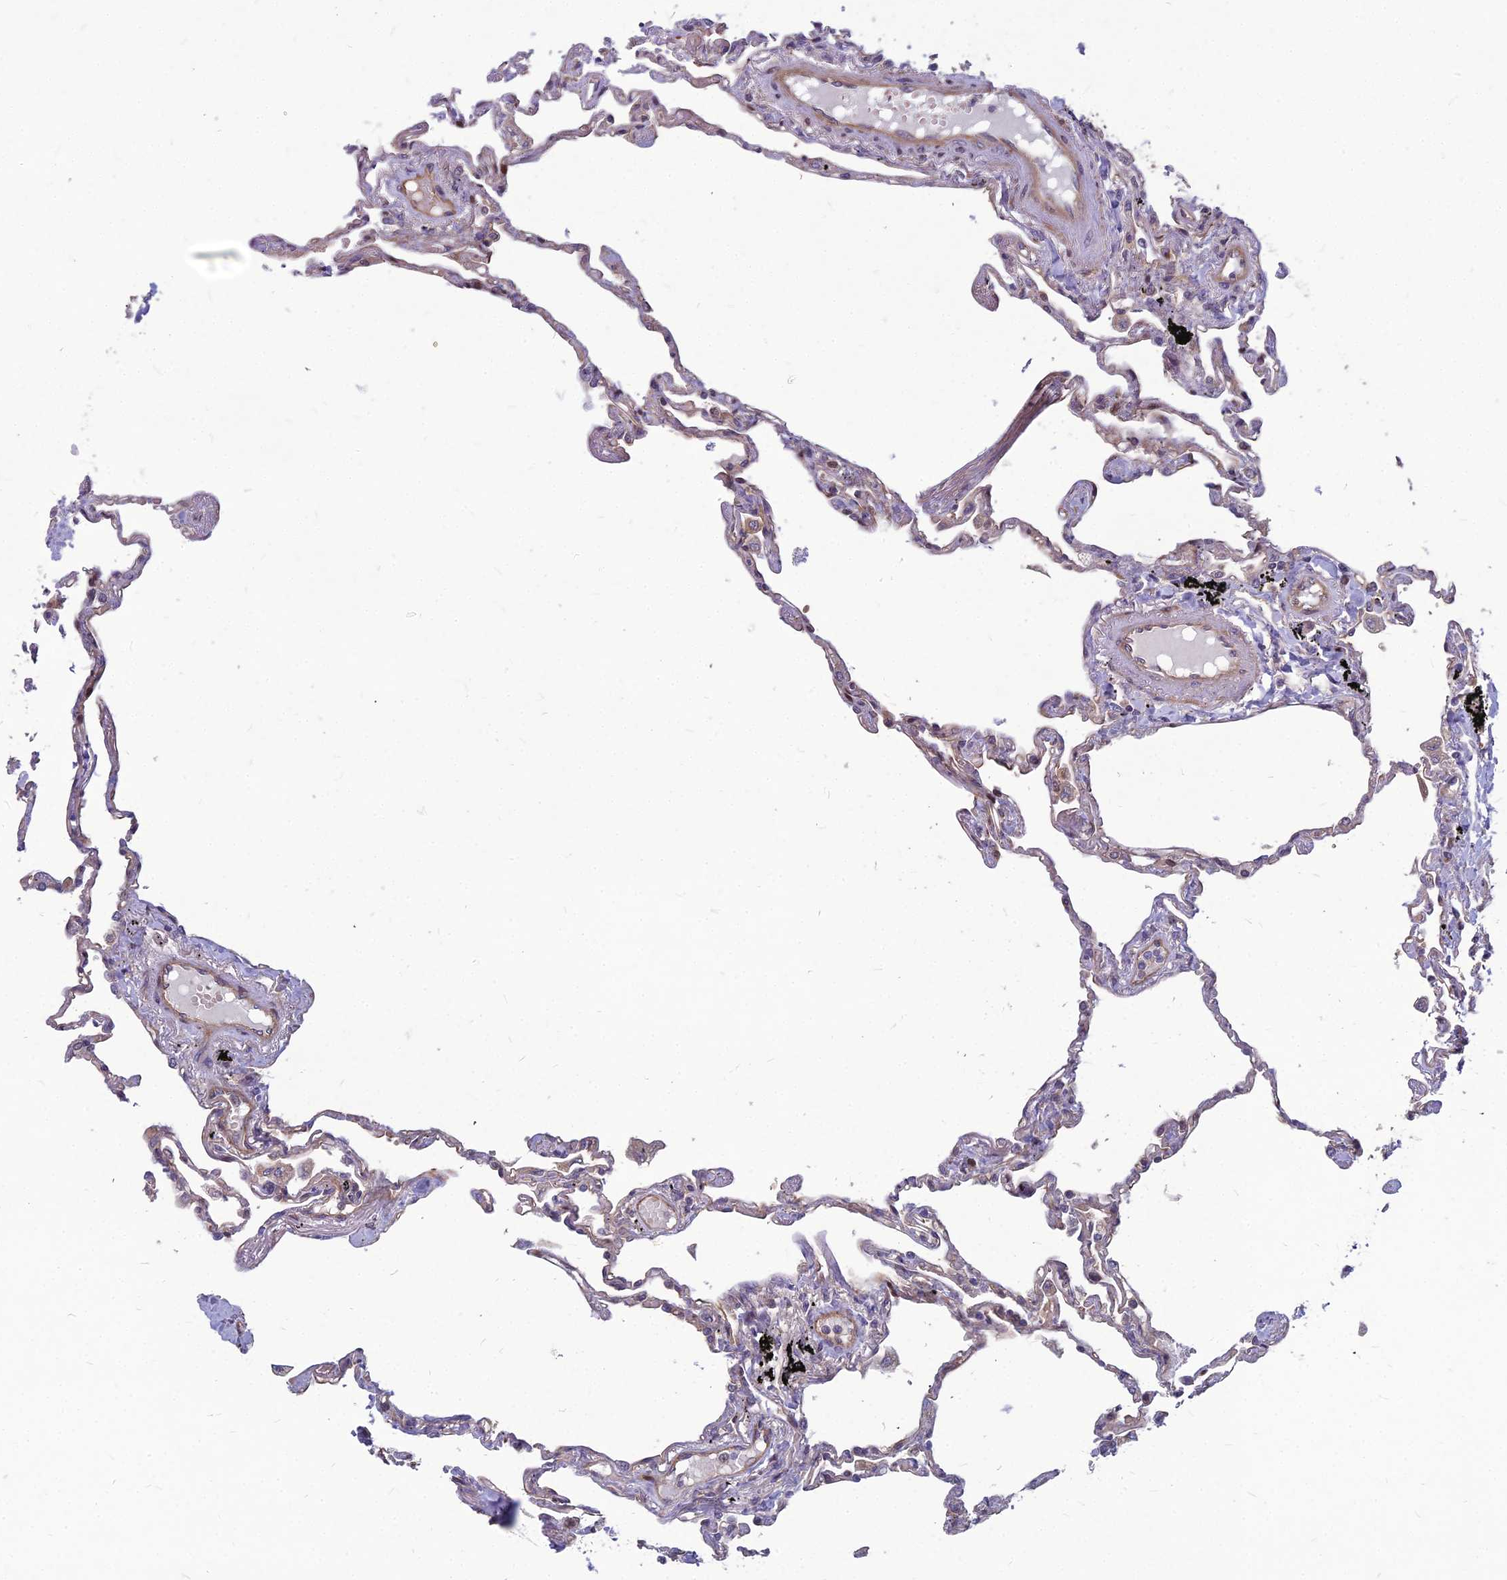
{"staining": {"intensity": "moderate", "quantity": "<25%", "location": "cytoplasmic/membranous"}, "tissue": "lung", "cell_type": "Alveolar cells", "image_type": "normal", "snomed": [{"axis": "morphology", "description": "Normal tissue, NOS"}, {"axis": "topography", "description": "Lung"}], "caption": "Immunohistochemical staining of unremarkable human lung reveals <25% levels of moderate cytoplasmic/membranous protein expression in approximately <25% of alveolar cells. (Stains: DAB in brown, nuclei in blue, Microscopy: brightfield microscopy at high magnification).", "gene": "MFSD8", "patient": {"sex": "female", "age": 67}}